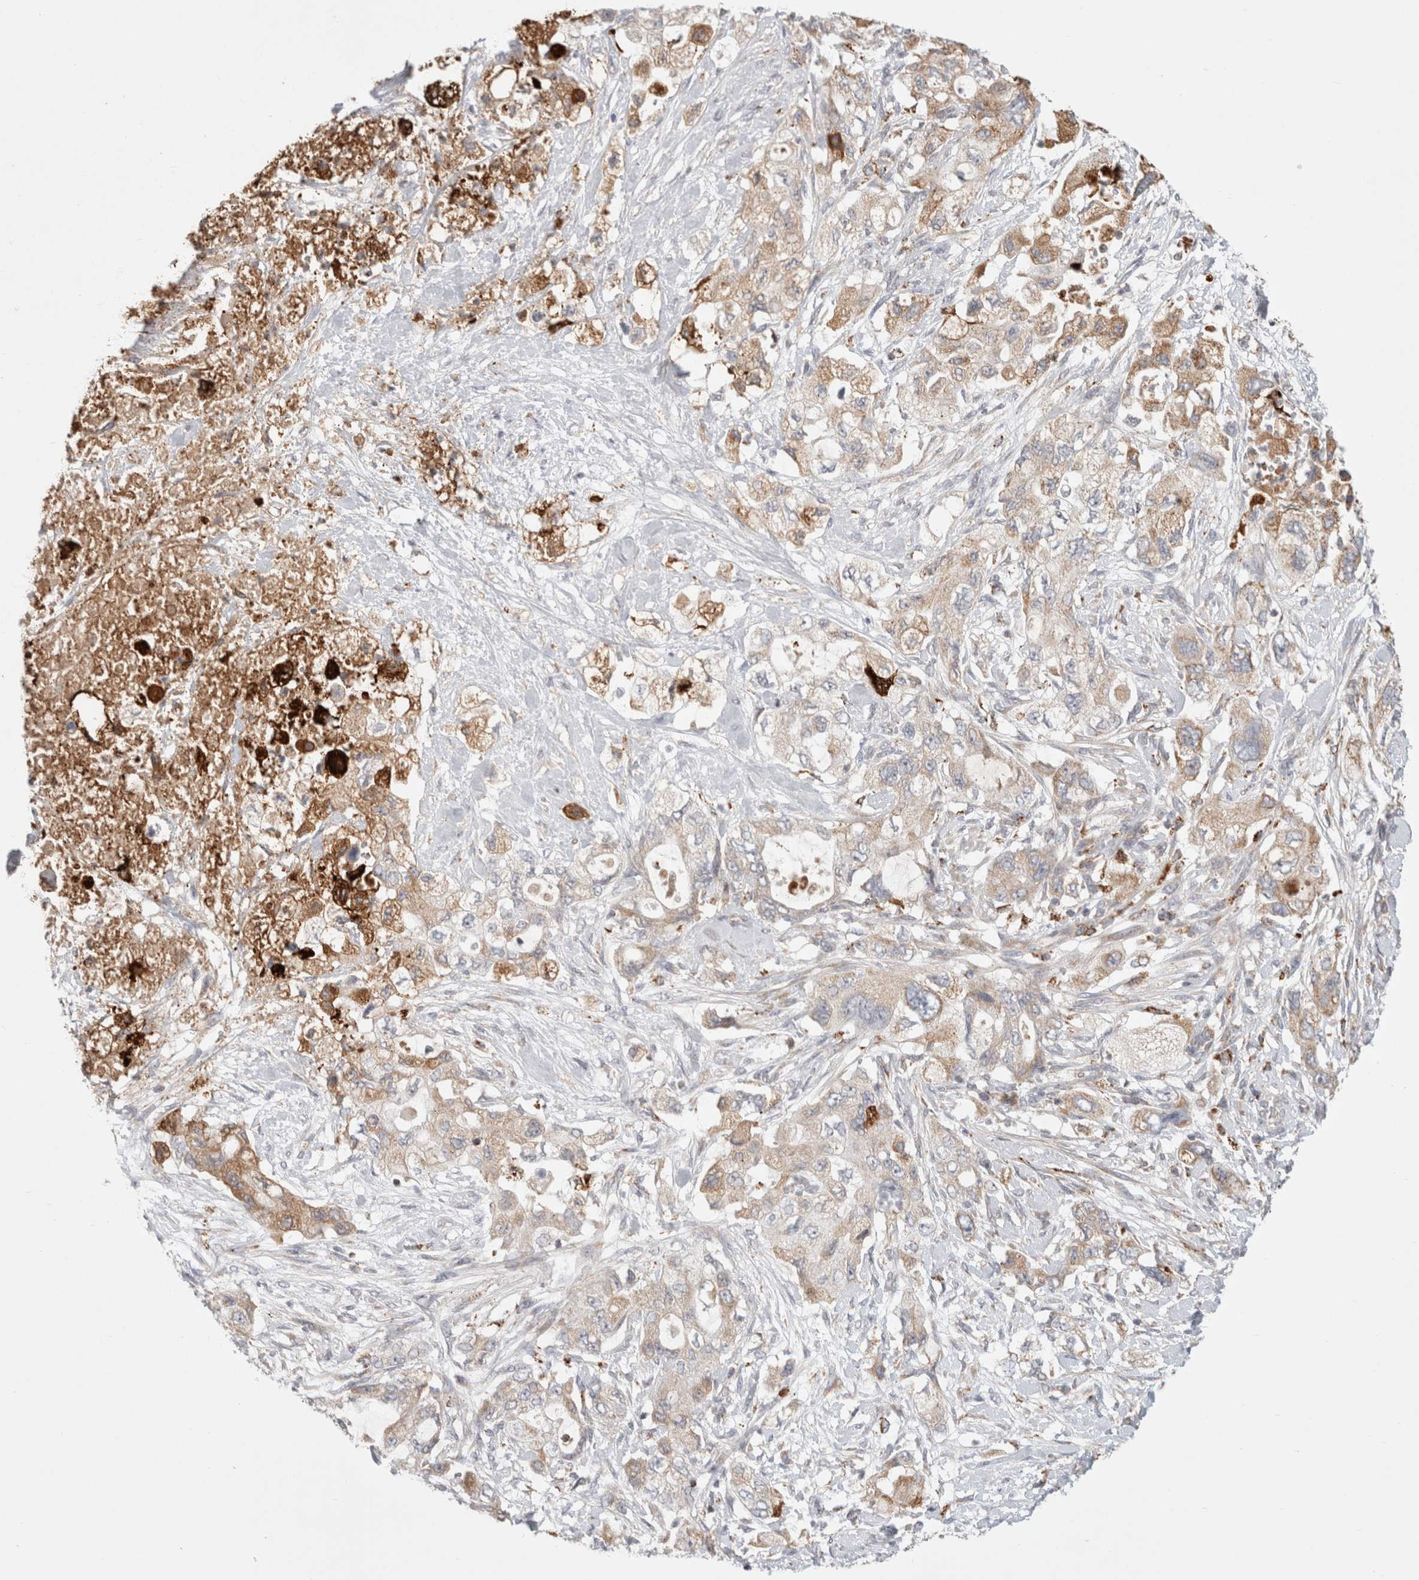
{"staining": {"intensity": "weak", "quantity": ">75%", "location": "cytoplasmic/membranous"}, "tissue": "pancreatic cancer", "cell_type": "Tumor cells", "image_type": "cancer", "snomed": [{"axis": "morphology", "description": "Adenocarcinoma, NOS"}, {"axis": "topography", "description": "Pancreas"}], "caption": "Immunohistochemistry (IHC) image of adenocarcinoma (pancreatic) stained for a protein (brown), which reveals low levels of weak cytoplasmic/membranous staining in about >75% of tumor cells.", "gene": "HROB", "patient": {"sex": "female", "age": 73}}